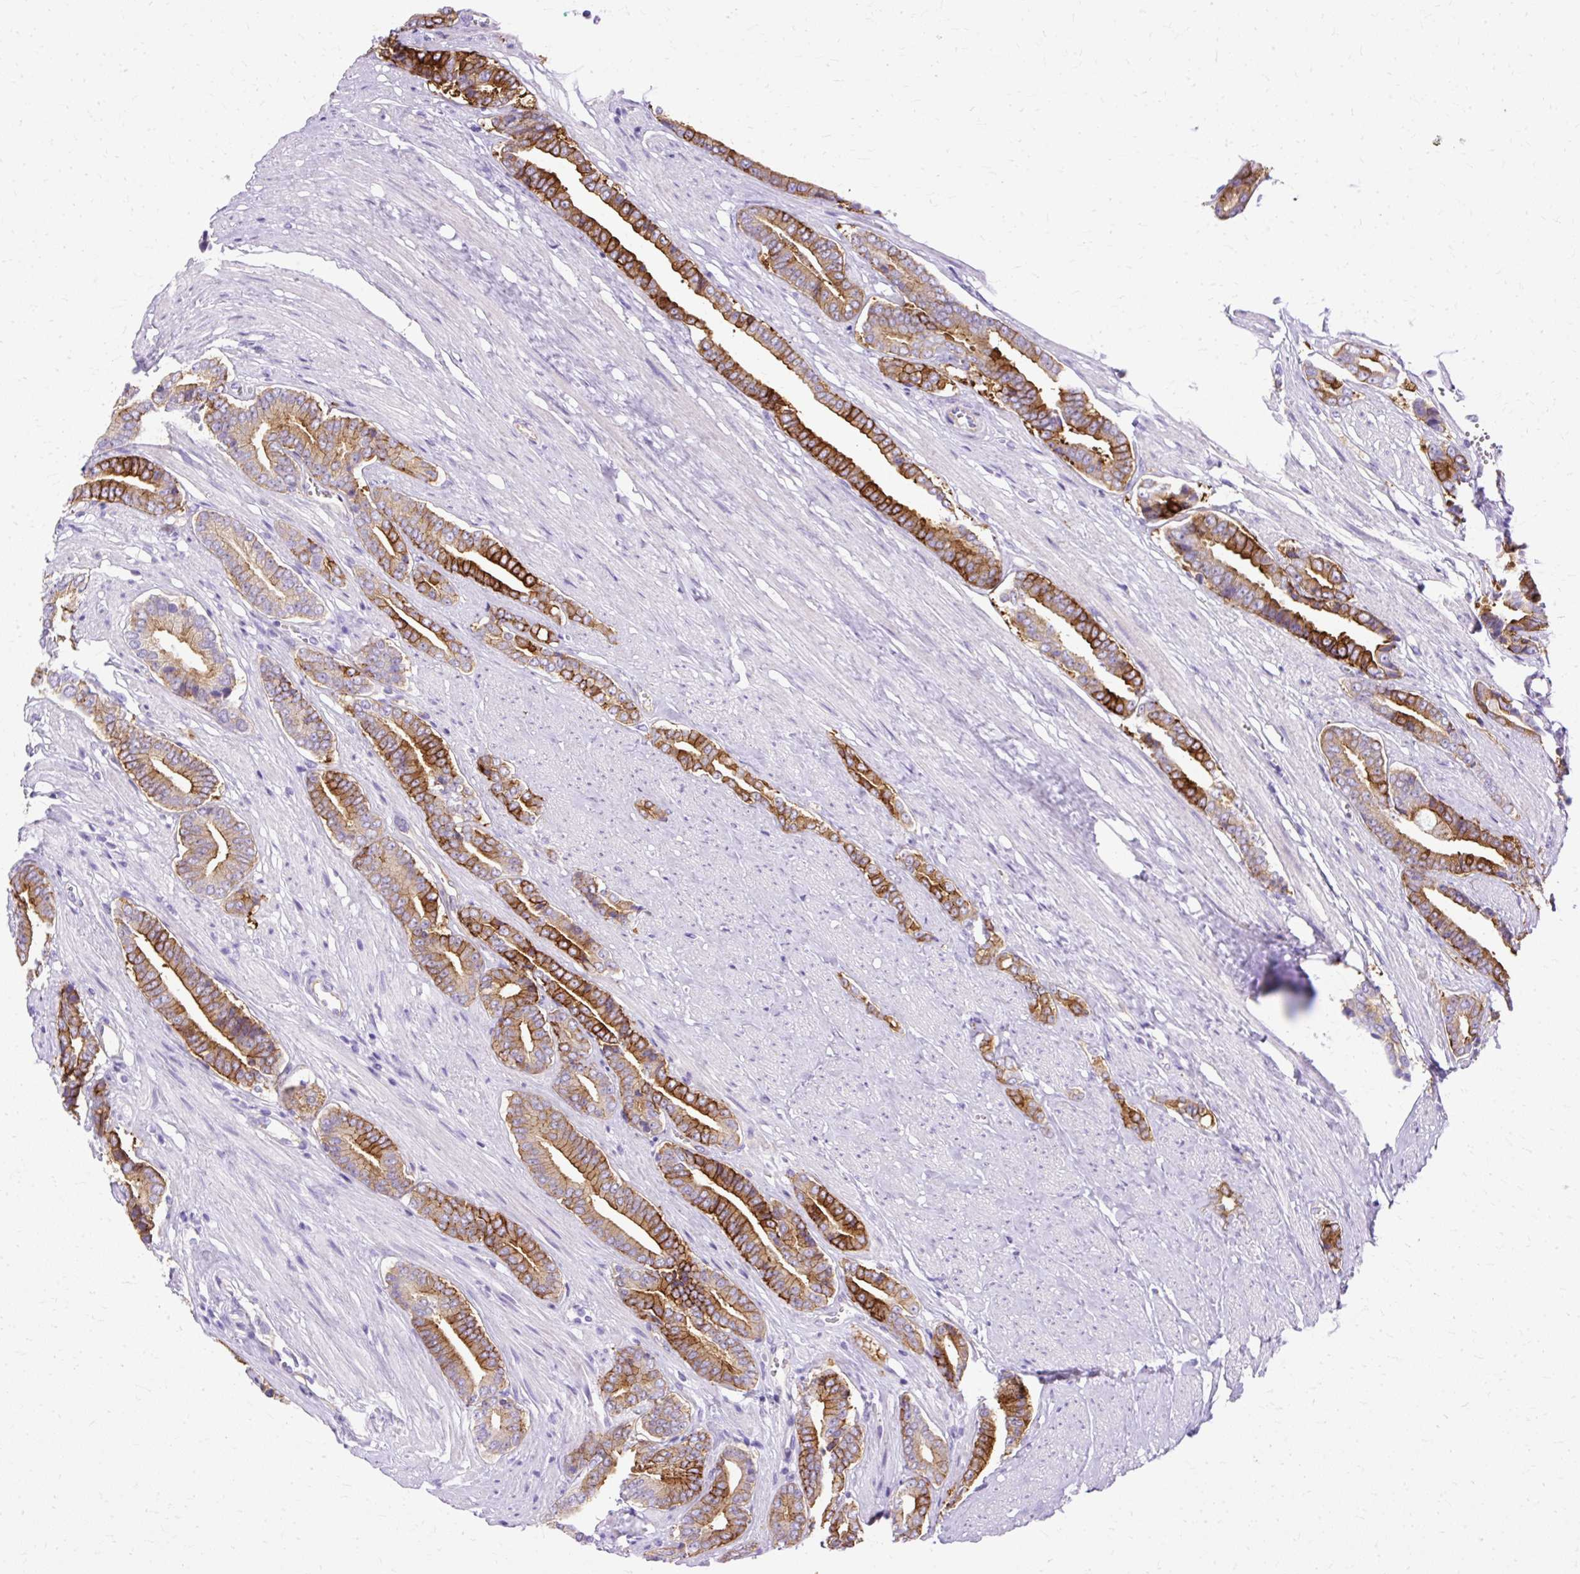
{"staining": {"intensity": "moderate", "quantity": ">75%", "location": "cytoplasmic/membranous"}, "tissue": "prostate cancer", "cell_type": "Tumor cells", "image_type": "cancer", "snomed": [{"axis": "morphology", "description": "Adenocarcinoma, NOS"}, {"axis": "topography", "description": "Prostate and seminal vesicle, NOS"}], "caption": "There is medium levels of moderate cytoplasmic/membranous expression in tumor cells of adenocarcinoma (prostate), as demonstrated by immunohistochemical staining (brown color).", "gene": "MYO6", "patient": {"sex": "male", "age": 76}}